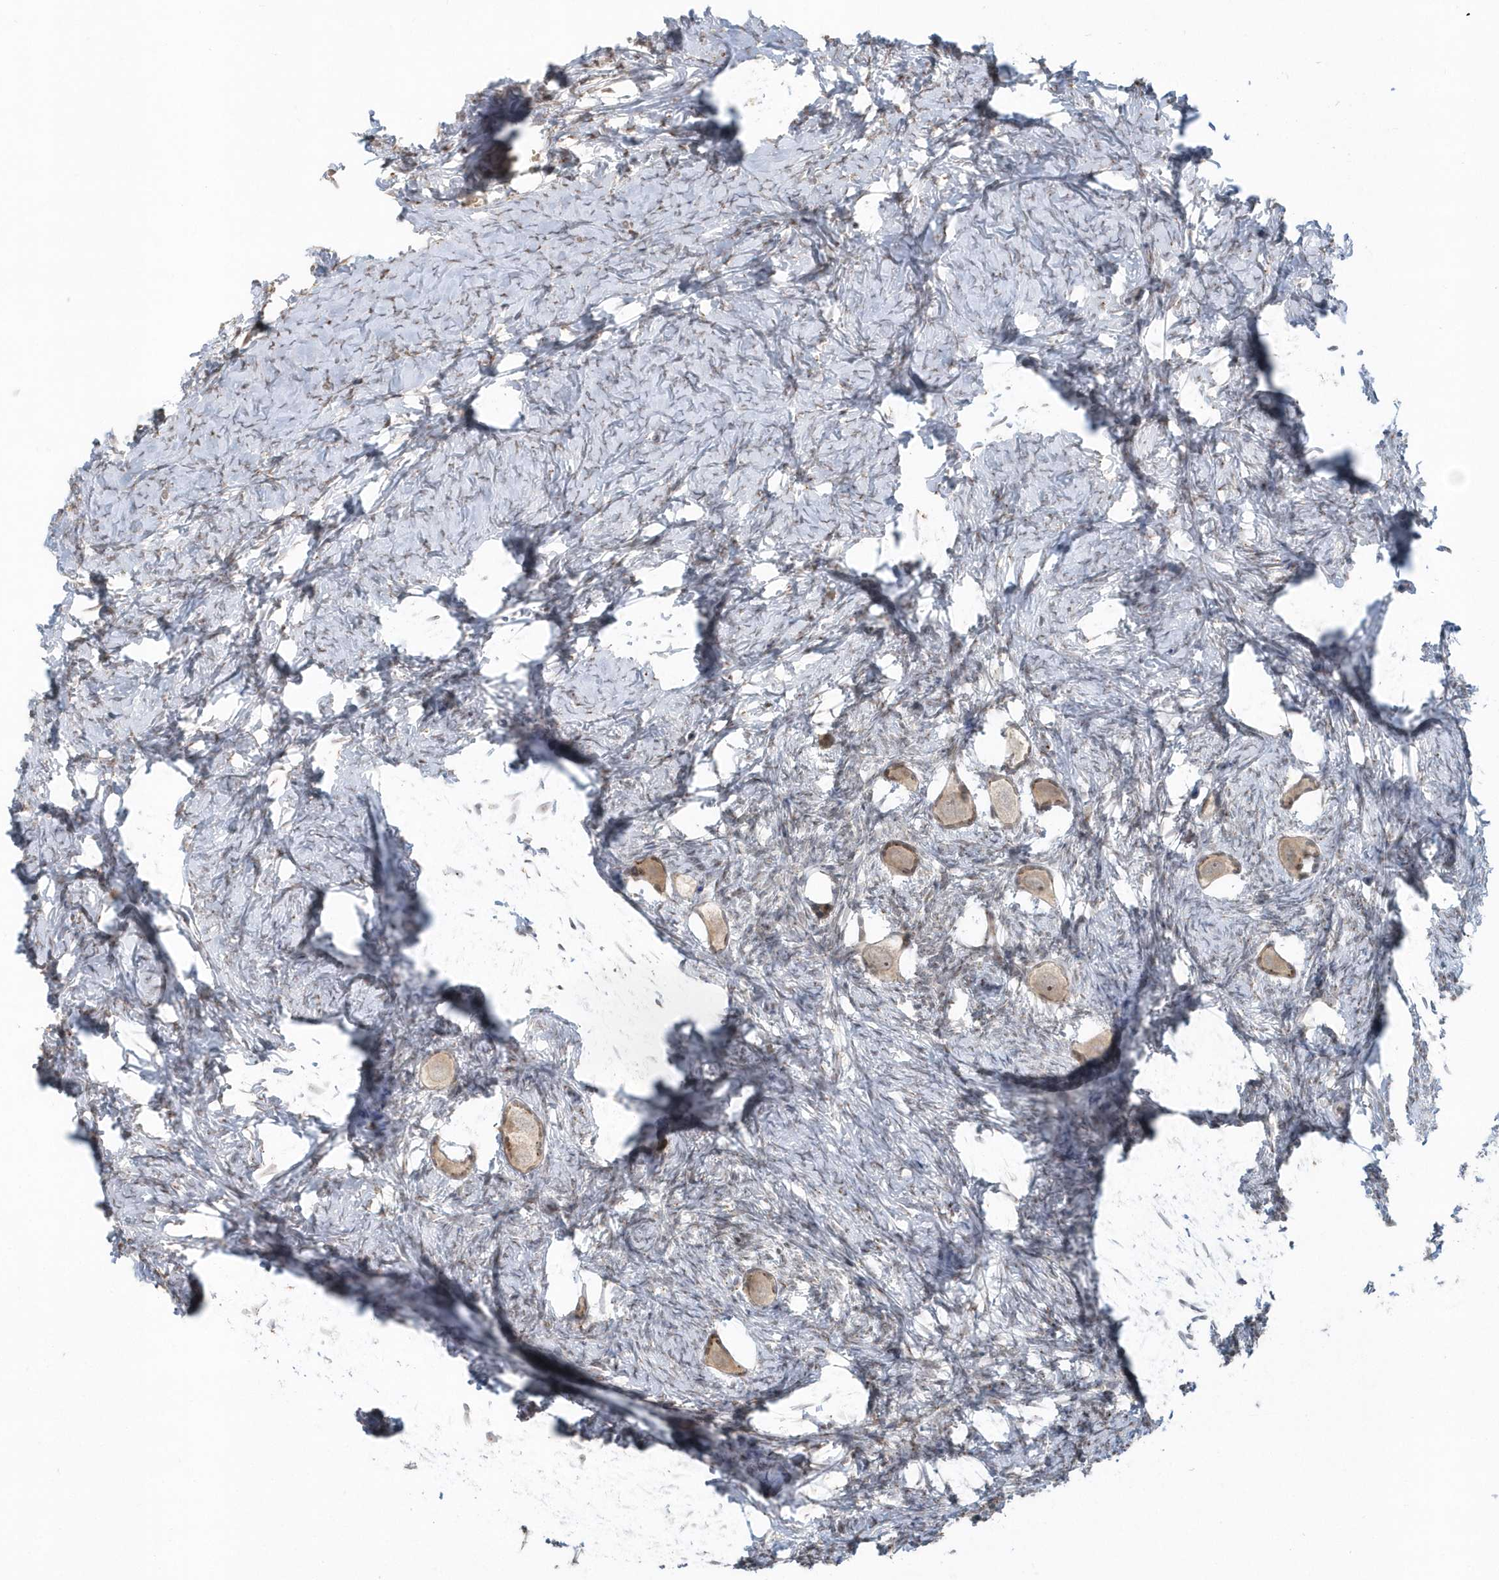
{"staining": {"intensity": "weak", "quantity": ">75%", "location": "cytoplasmic/membranous"}, "tissue": "ovary", "cell_type": "Follicle cells", "image_type": "normal", "snomed": [{"axis": "morphology", "description": "Normal tissue, NOS"}, {"axis": "topography", "description": "Ovary"}], "caption": "IHC of benign human ovary demonstrates low levels of weak cytoplasmic/membranous expression in about >75% of follicle cells.", "gene": "DHFR", "patient": {"sex": "female", "age": 27}}